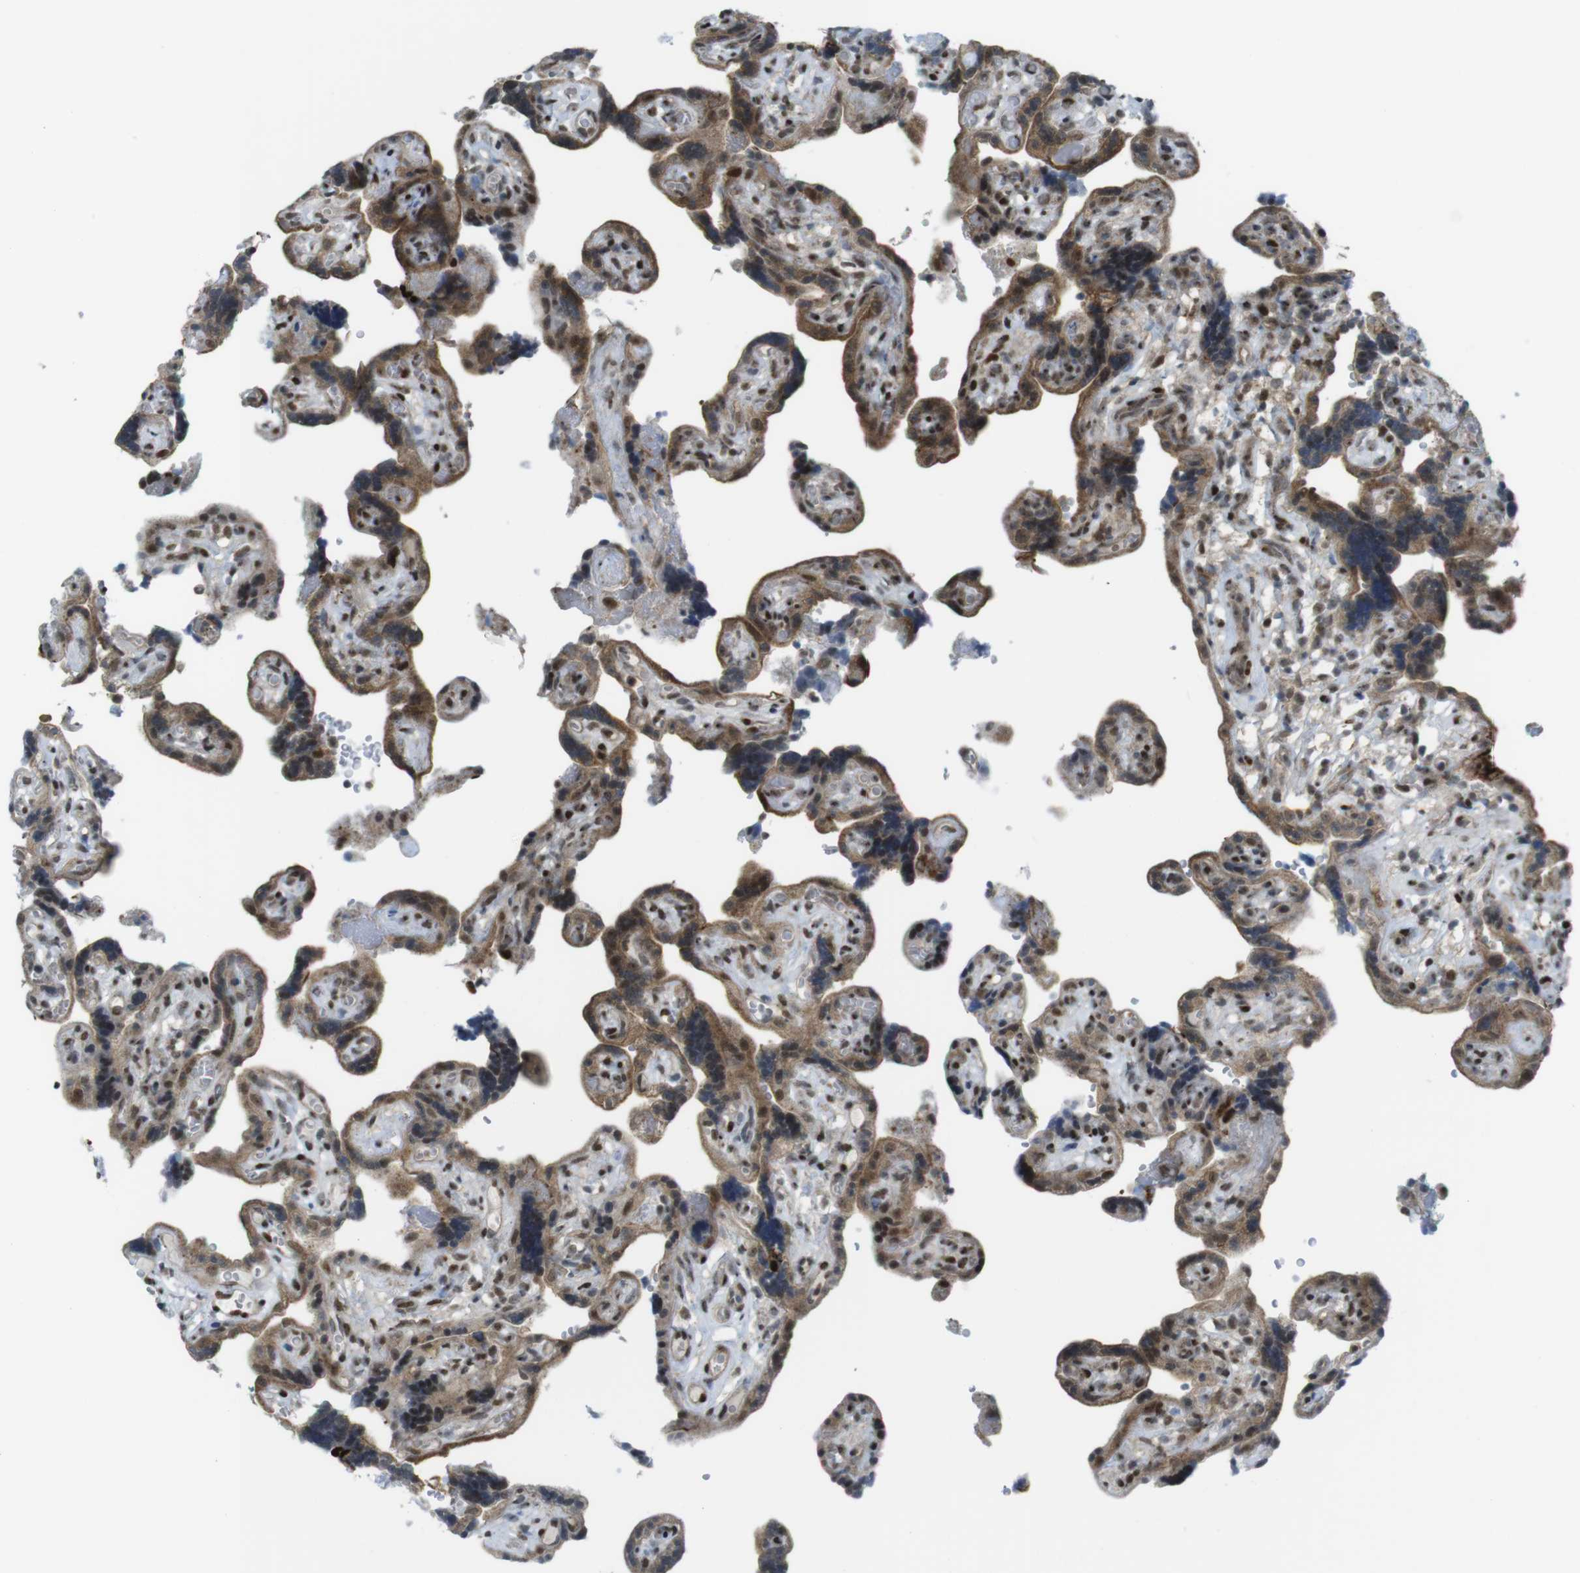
{"staining": {"intensity": "strong", "quantity": ">75%", "location": "cytoplasmic/membranous,nuclear"}, "tissue": "placenta", "cell_type": "Decidual cells", "image_type": "normal", "snomed": [{"axis": "morphology", "description": "Normal tissue, NOS"}, {"axis": "topography", "description": "Placenta"}], "caption": "Immunohistochemical staining of unremarkable human placenta shows high levels of strong cytoplasmic/membranous,nuclear expression in about >75% of decidual cells.", "gene": "UBB", "patient": {"sex": "female", "age": 30}}